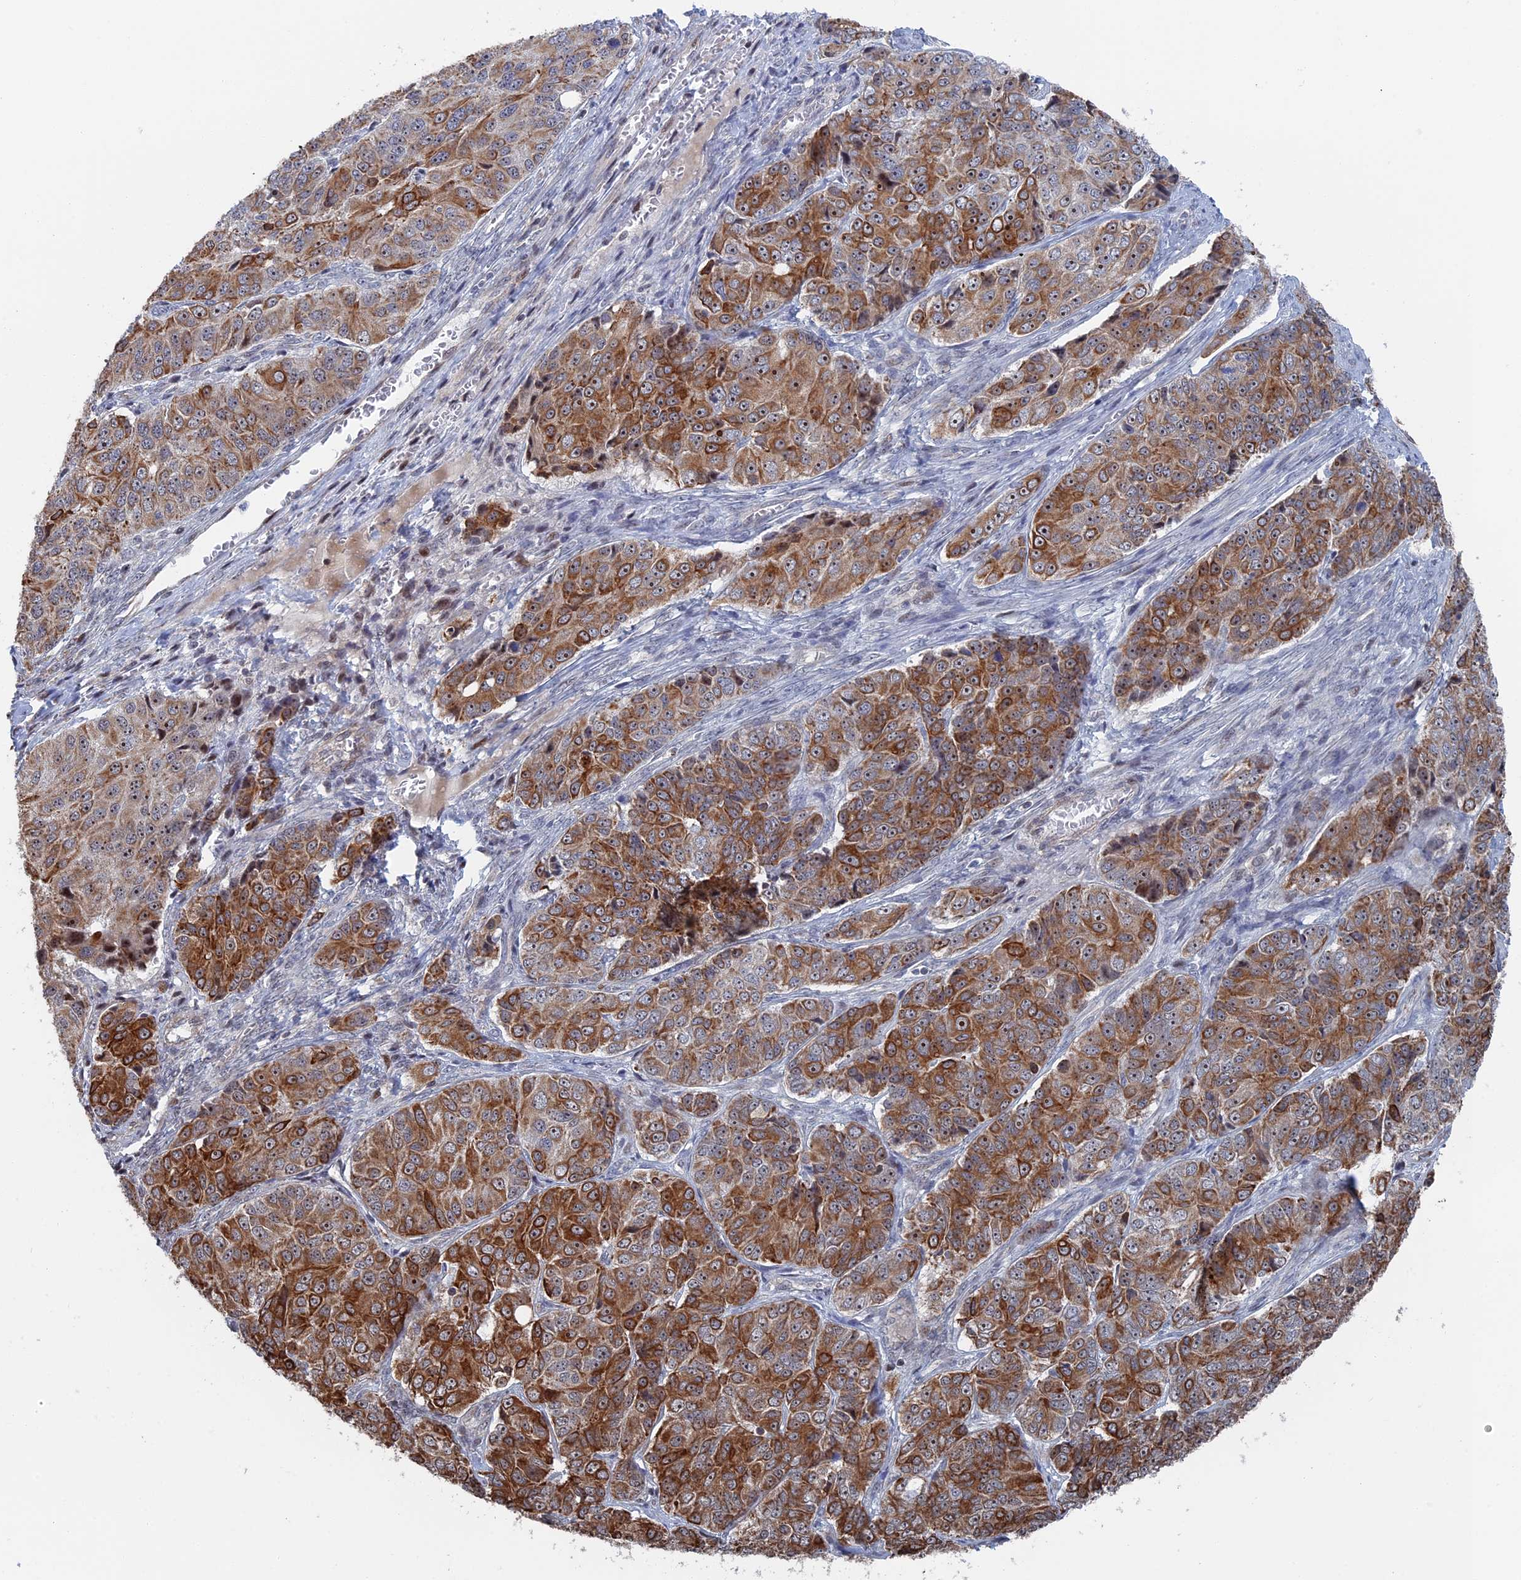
{"staining": {"intensity": "moderate", "quantity": ">75%", "location": "cytoplasmic/membranous,nuclear"}, "tissue": "ovarian cancer", "cell_type": "Tumor cells", "image_type": "cancer", "snomed": [{"axis": "morphology", "description": "Carcinoma, endometroid"}, {"axis": "topography", "description": "Ovary"}], "caption": "Protein expression analysis of human ovarian endometroid carcinoma reveals moderate cytoplasmic/membranous and nuclear positivity in approximately >75% of tumor cells.", "gene": "IL7", "patient": {"sex": "female", "age": 51}}